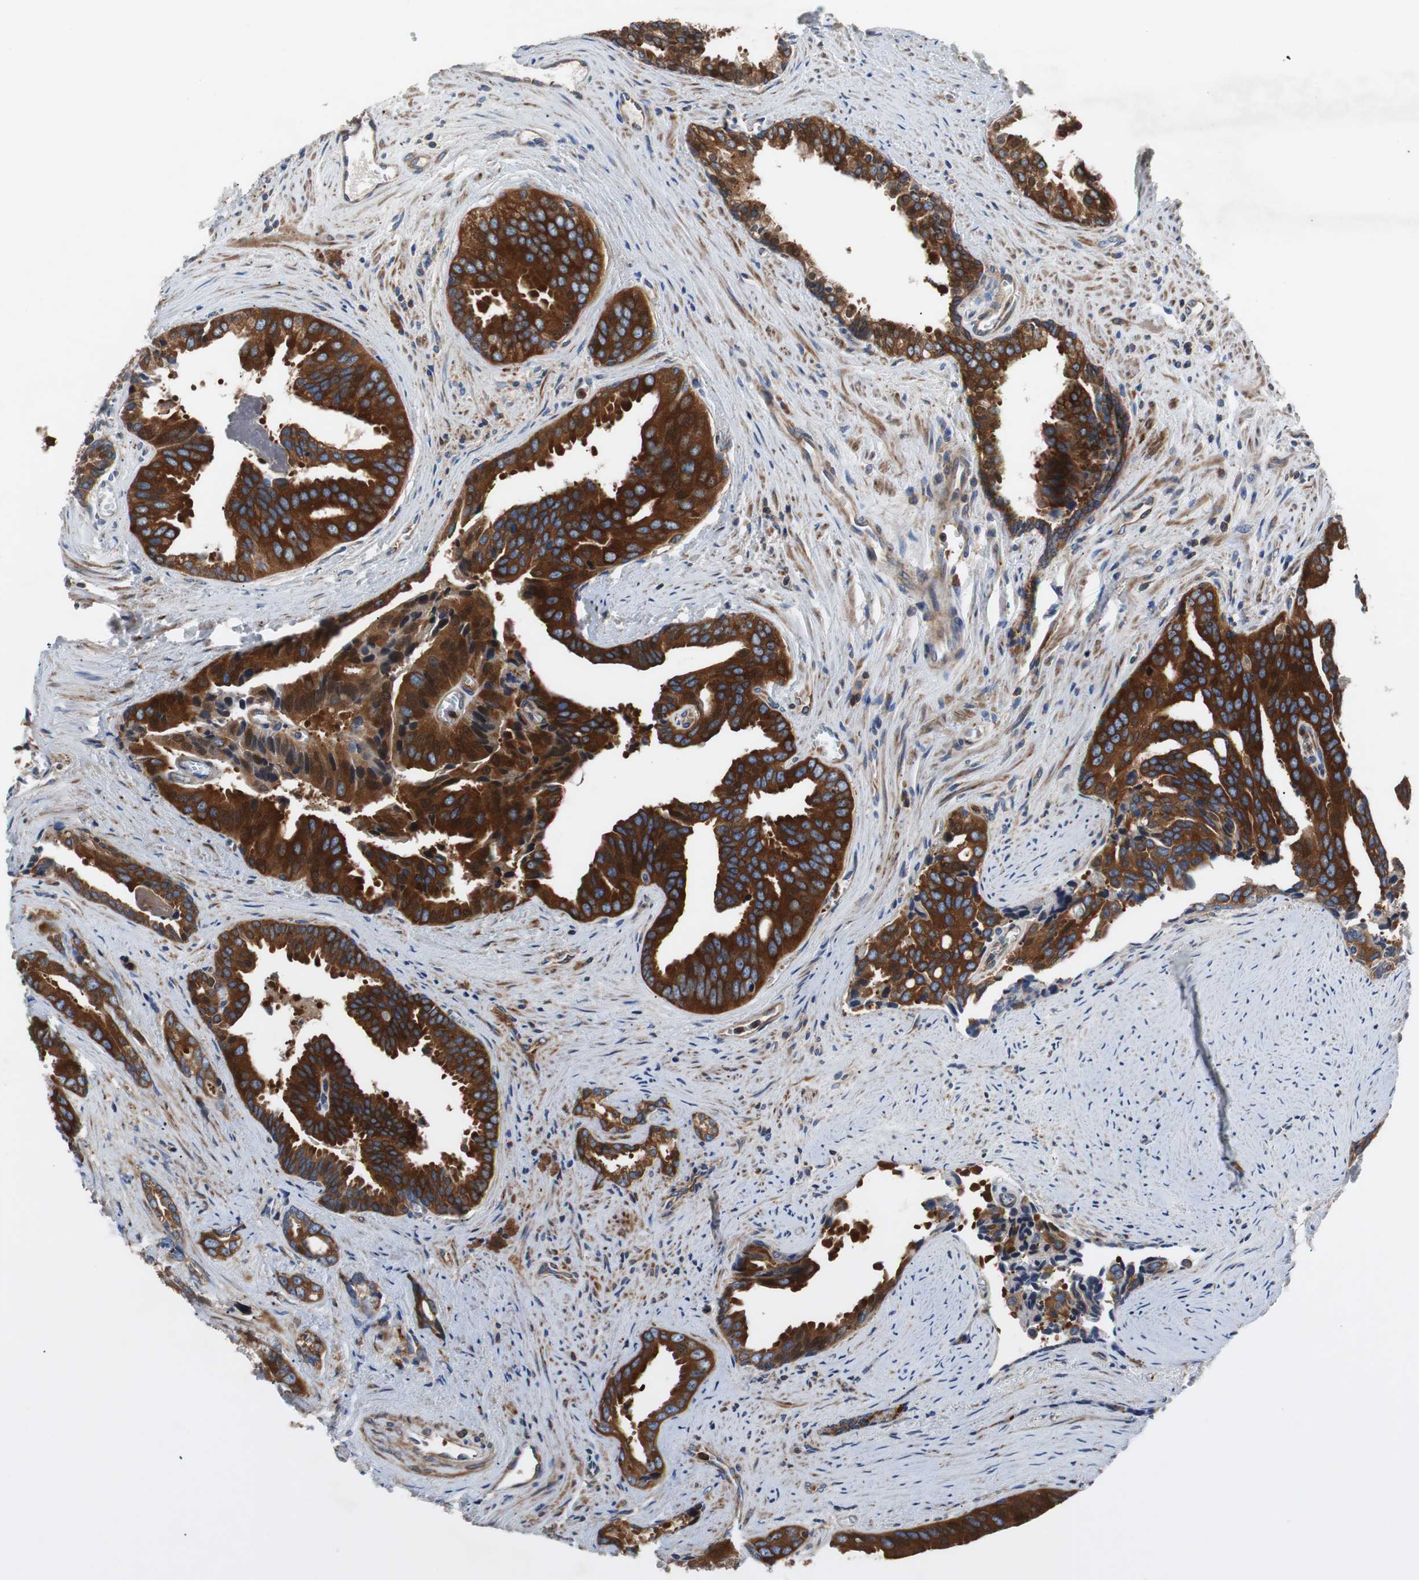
{"staining": {"intensity": "strong", "quantity": ">75%", "location": "cytoplasmic/membranous"}, "tissue": "prostate cancer", "cell_type": "Tumor cells", "image_type": "cancer", "snomed": [{"axis": "morphology", "description": "Adenocarcinoma, High grade"}, {"axis": "topography", "description": "Prostate"}], "caption": "A brown stain highlights strong cytoplasmic/membranous expression of a protein in human prostate high-grade adenocarcinoma tumor cells.", "gene": "GYS1", "patient": {"sex": "male", "age": 67}}